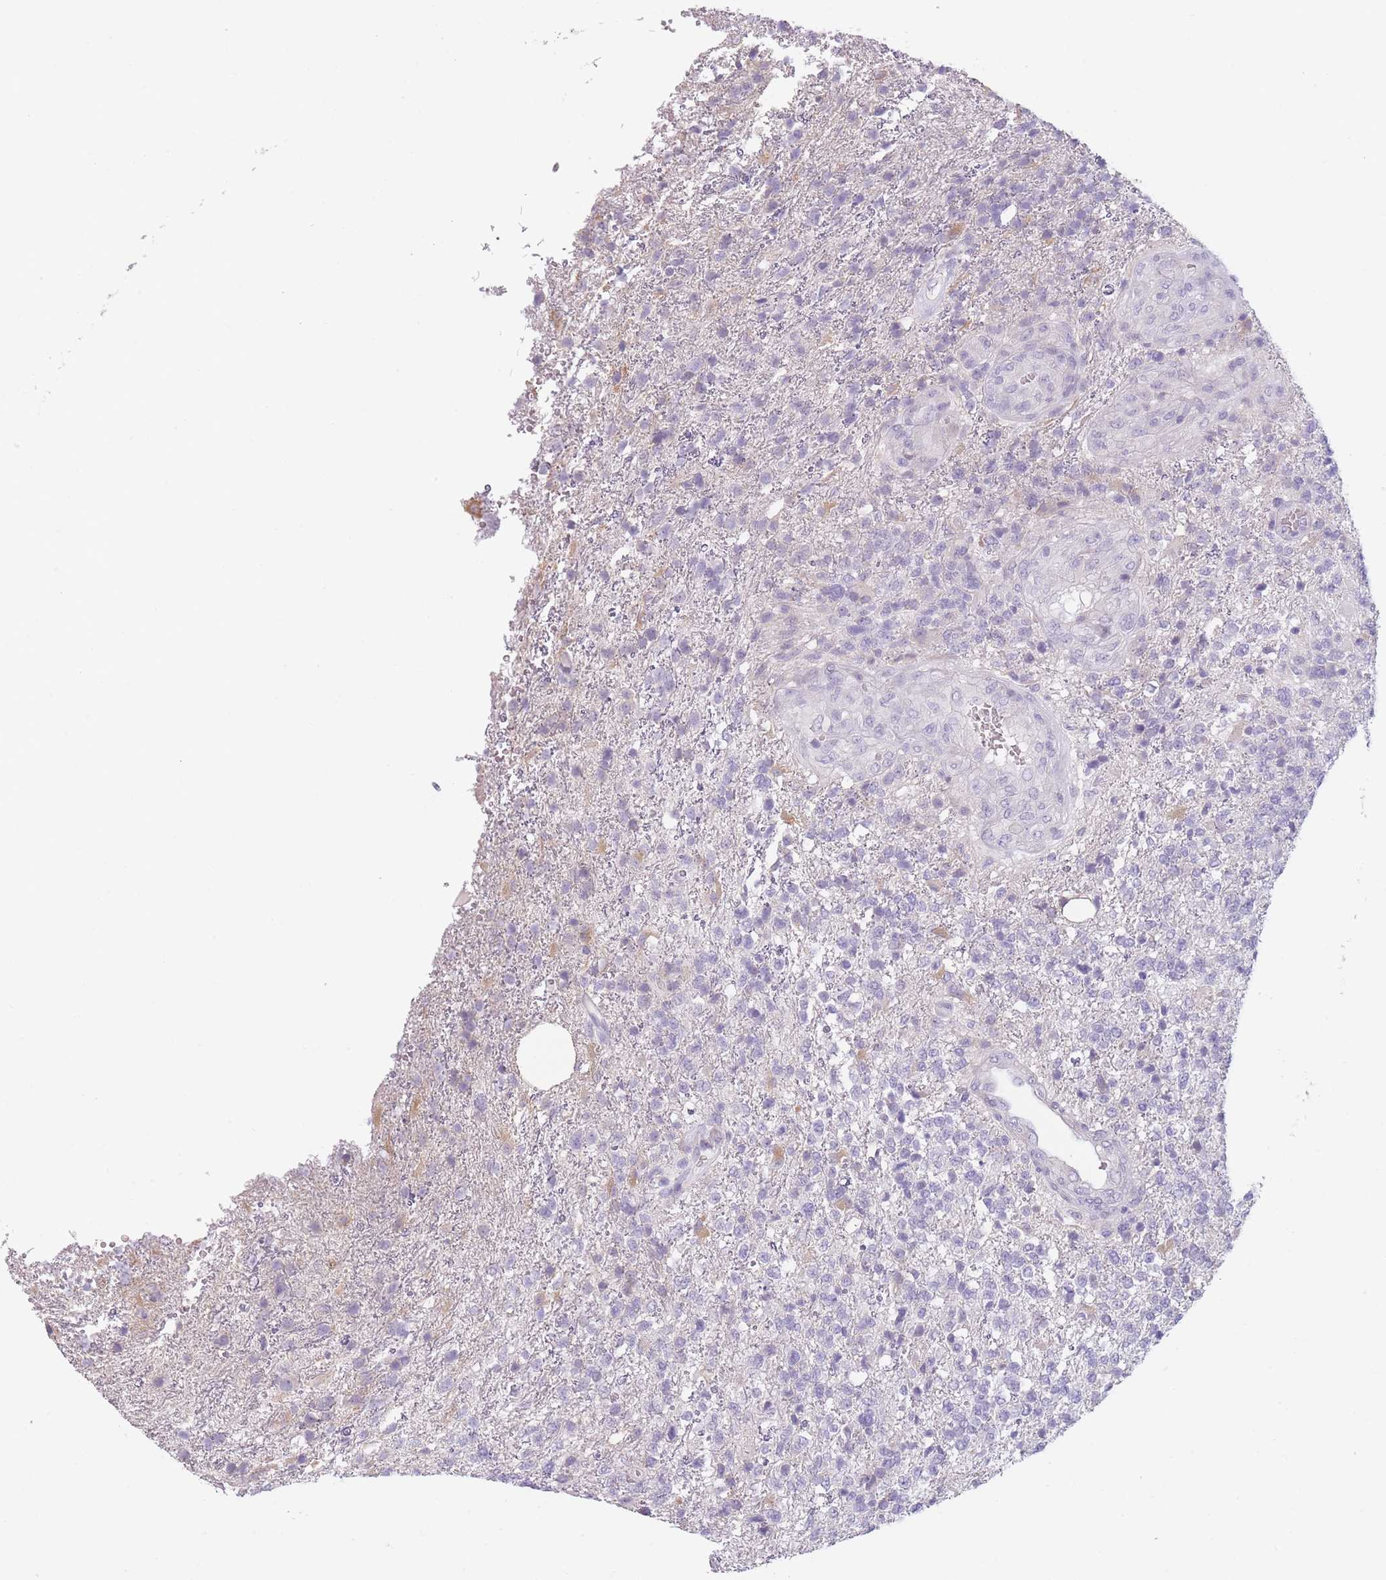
{"staining": {"intensity": "negative", "quantity": "none", "location": "none"}, "tissue": "glioma", "cell_type": "Tumor cells", "image_type": "cancer", "snomed": [{"axis": "morphology", "description": "Glioma, malignant, High grade"}, {"axis": "topography", "description": "Brain"}], "caption": "The micrograph shows no staining of tumor cells in glioma.", "gene": "TMEM236", "patient": {"sex": "male", "age": 56}}